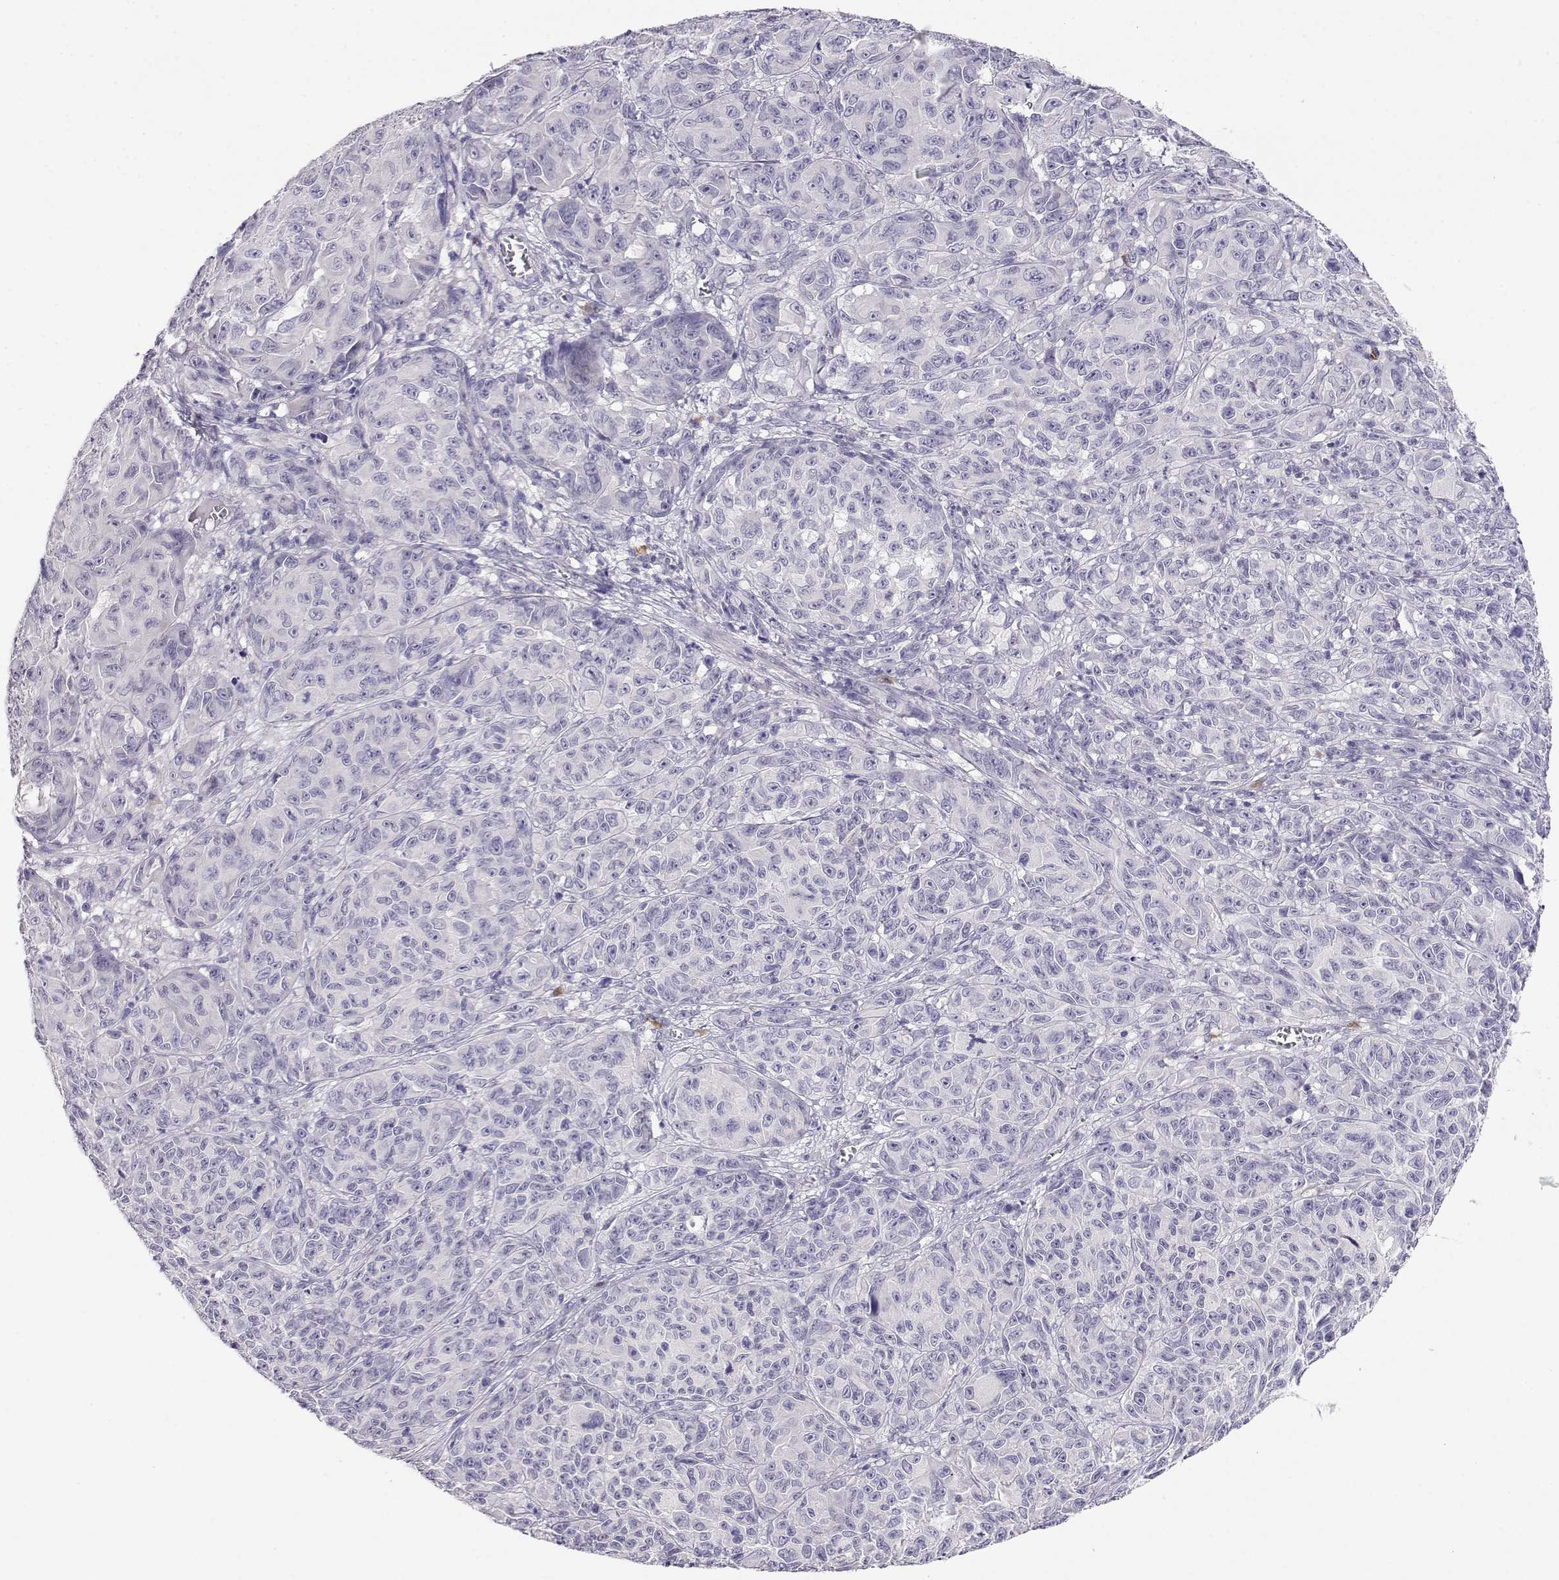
{"staining": {"intensity": "negative", "quantity": "none", "location": "none"}, "tissue": "melanoma", "cell_type": "Tumor cells", "image_type": "cancer", "snomed": [{"axis": "morphology", "description": "Malignant melanoma, NOS"}, {"axis": "topography", "description": "Vulva, labia, clitoris and Bartholin´s gland, NO"}], "caption": "Photomicrograph shows no significant protein positivity in tumor cells of melanoma.", "gene": "CDHR1", "patient": {"sex": "female", "age": 75}}